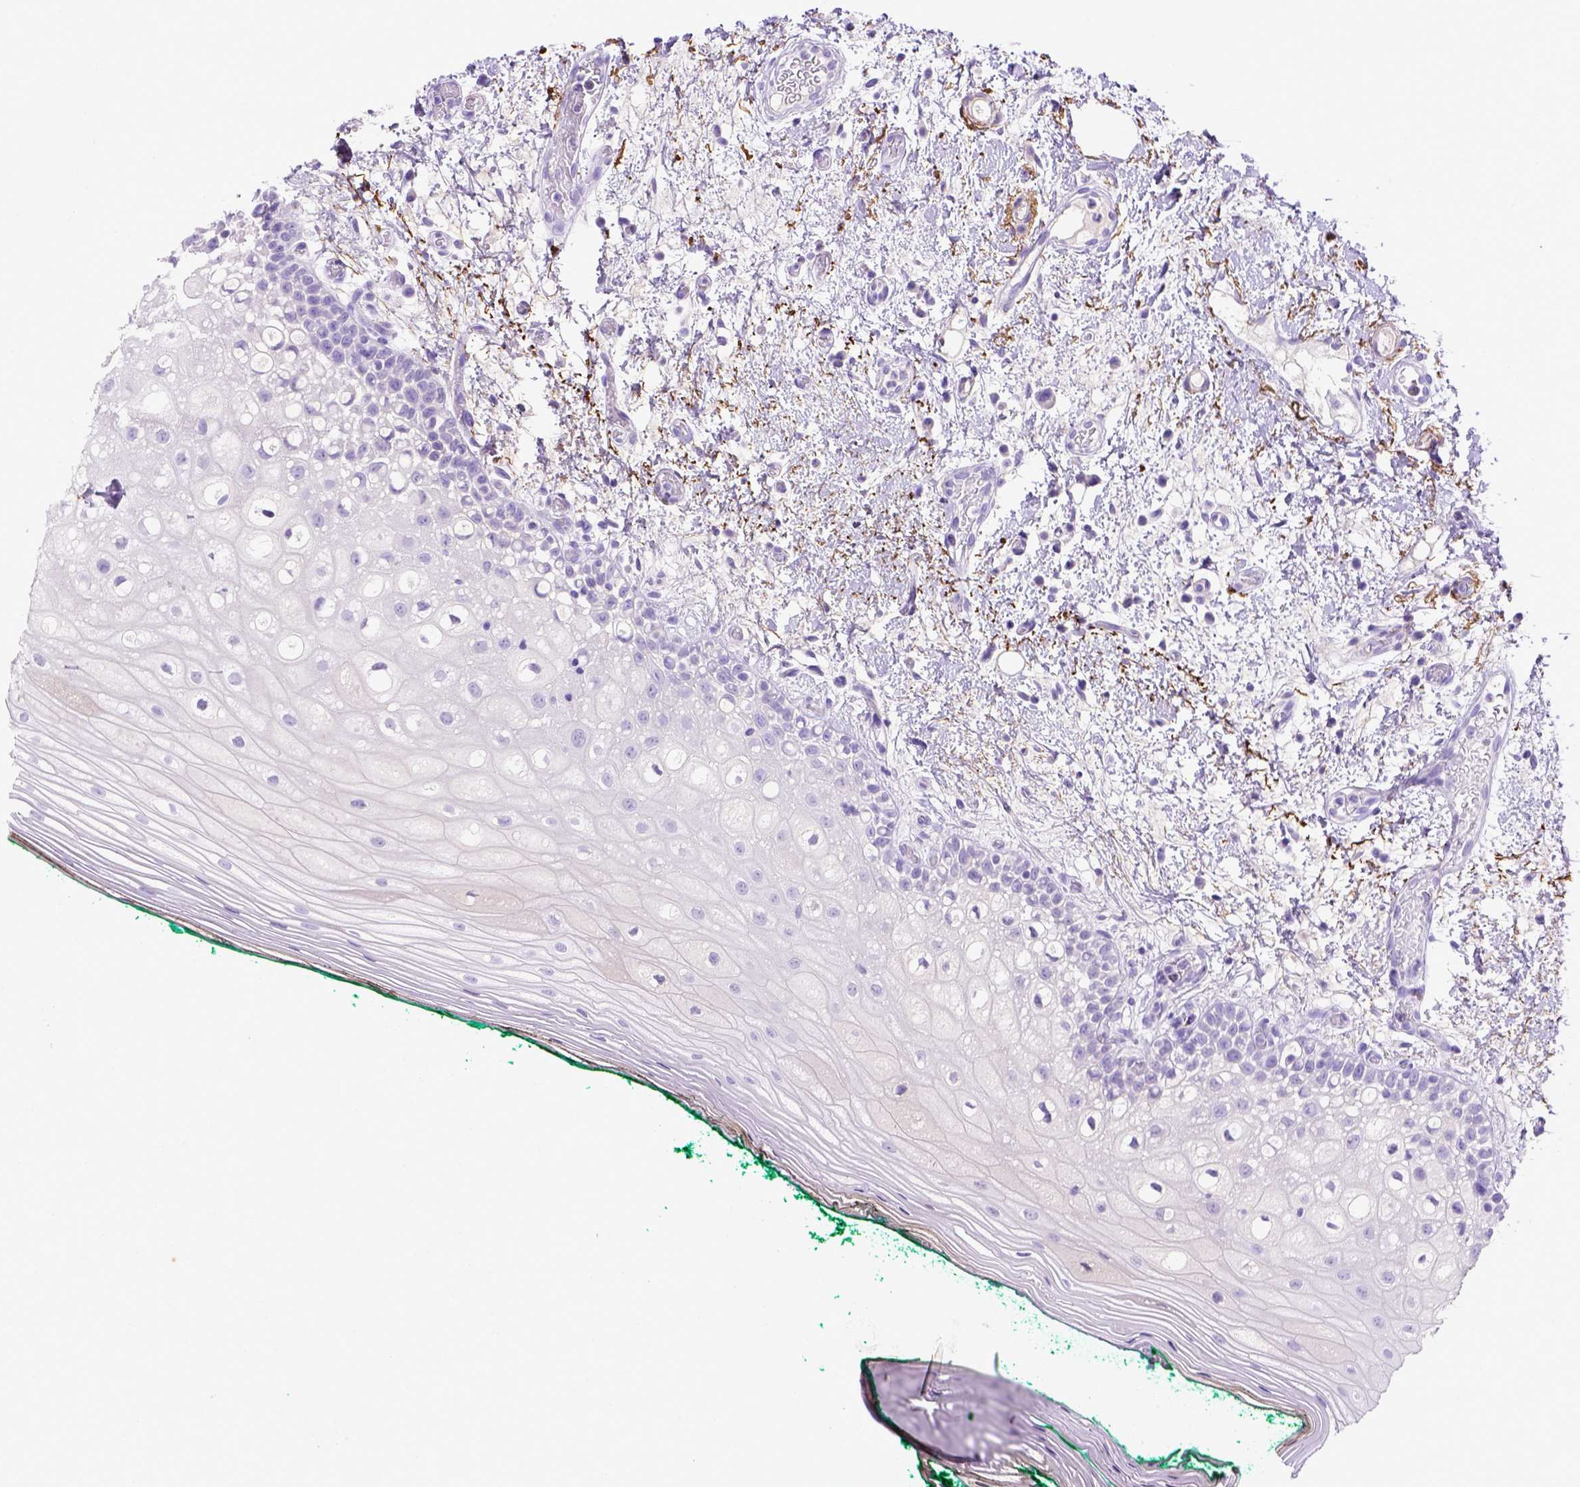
{"staining": {"intensity": "negative", "quantity": "none", "location": "none"}, "tissue": "oral mucosa", "cell_type": "Squamous epithelial cells", "image_type": "normal", "snomed": [{"axis": "morphology", "description": "Normal tissue, NOS"}, {"axis": "topography", "description": "Oral tissue"}], "caption": "A high-resolution micrograph shows IHC staining of normal oral mucosa, which exhibits no significant positivity in squamous epithelial cells.", "gene": "SIRPD", "patient": {"sex": "female", "age": 83}}